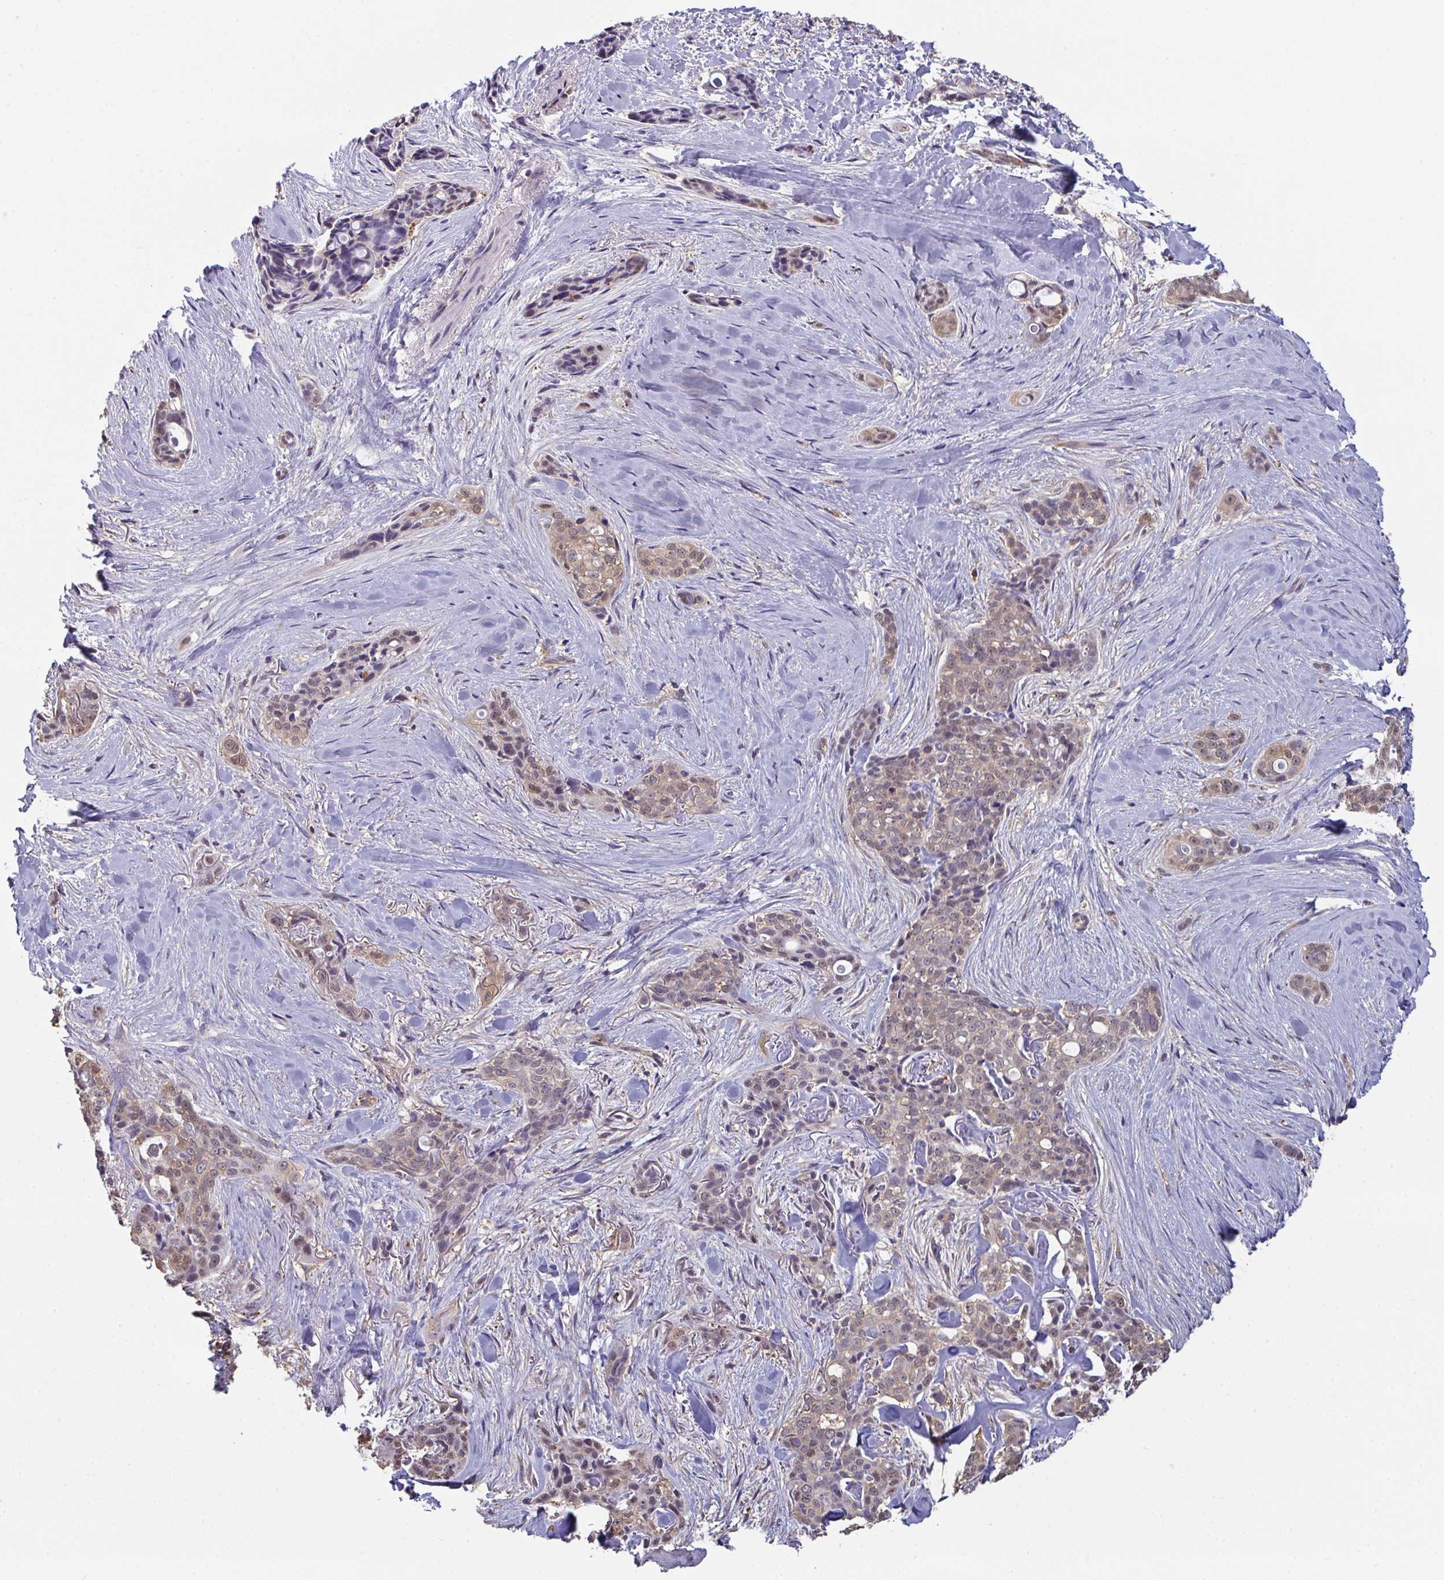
{"staining": {"intensity": "moderate", "quantity": "25%-75%", "location": "cytoplasmic/membranous,nuclear"}, "tissue": "skin cancer", "cell_type": "Tumor cells", "image_type": "cancer", "snomed": [{"axis": "morphology", "description": "Basal cell carcinoma"}, {"axis": "topography", "description": "Skin"}], "caption": "Protein expression by immunohistochemistry (IHC) reveals moderate cytoplasmic/membranous and nuclear staining in approximately 25%-75% of tumor cells in skin cancer.", "gene": "TTC9C", "patient": {"sex": "female", "age": 79}}